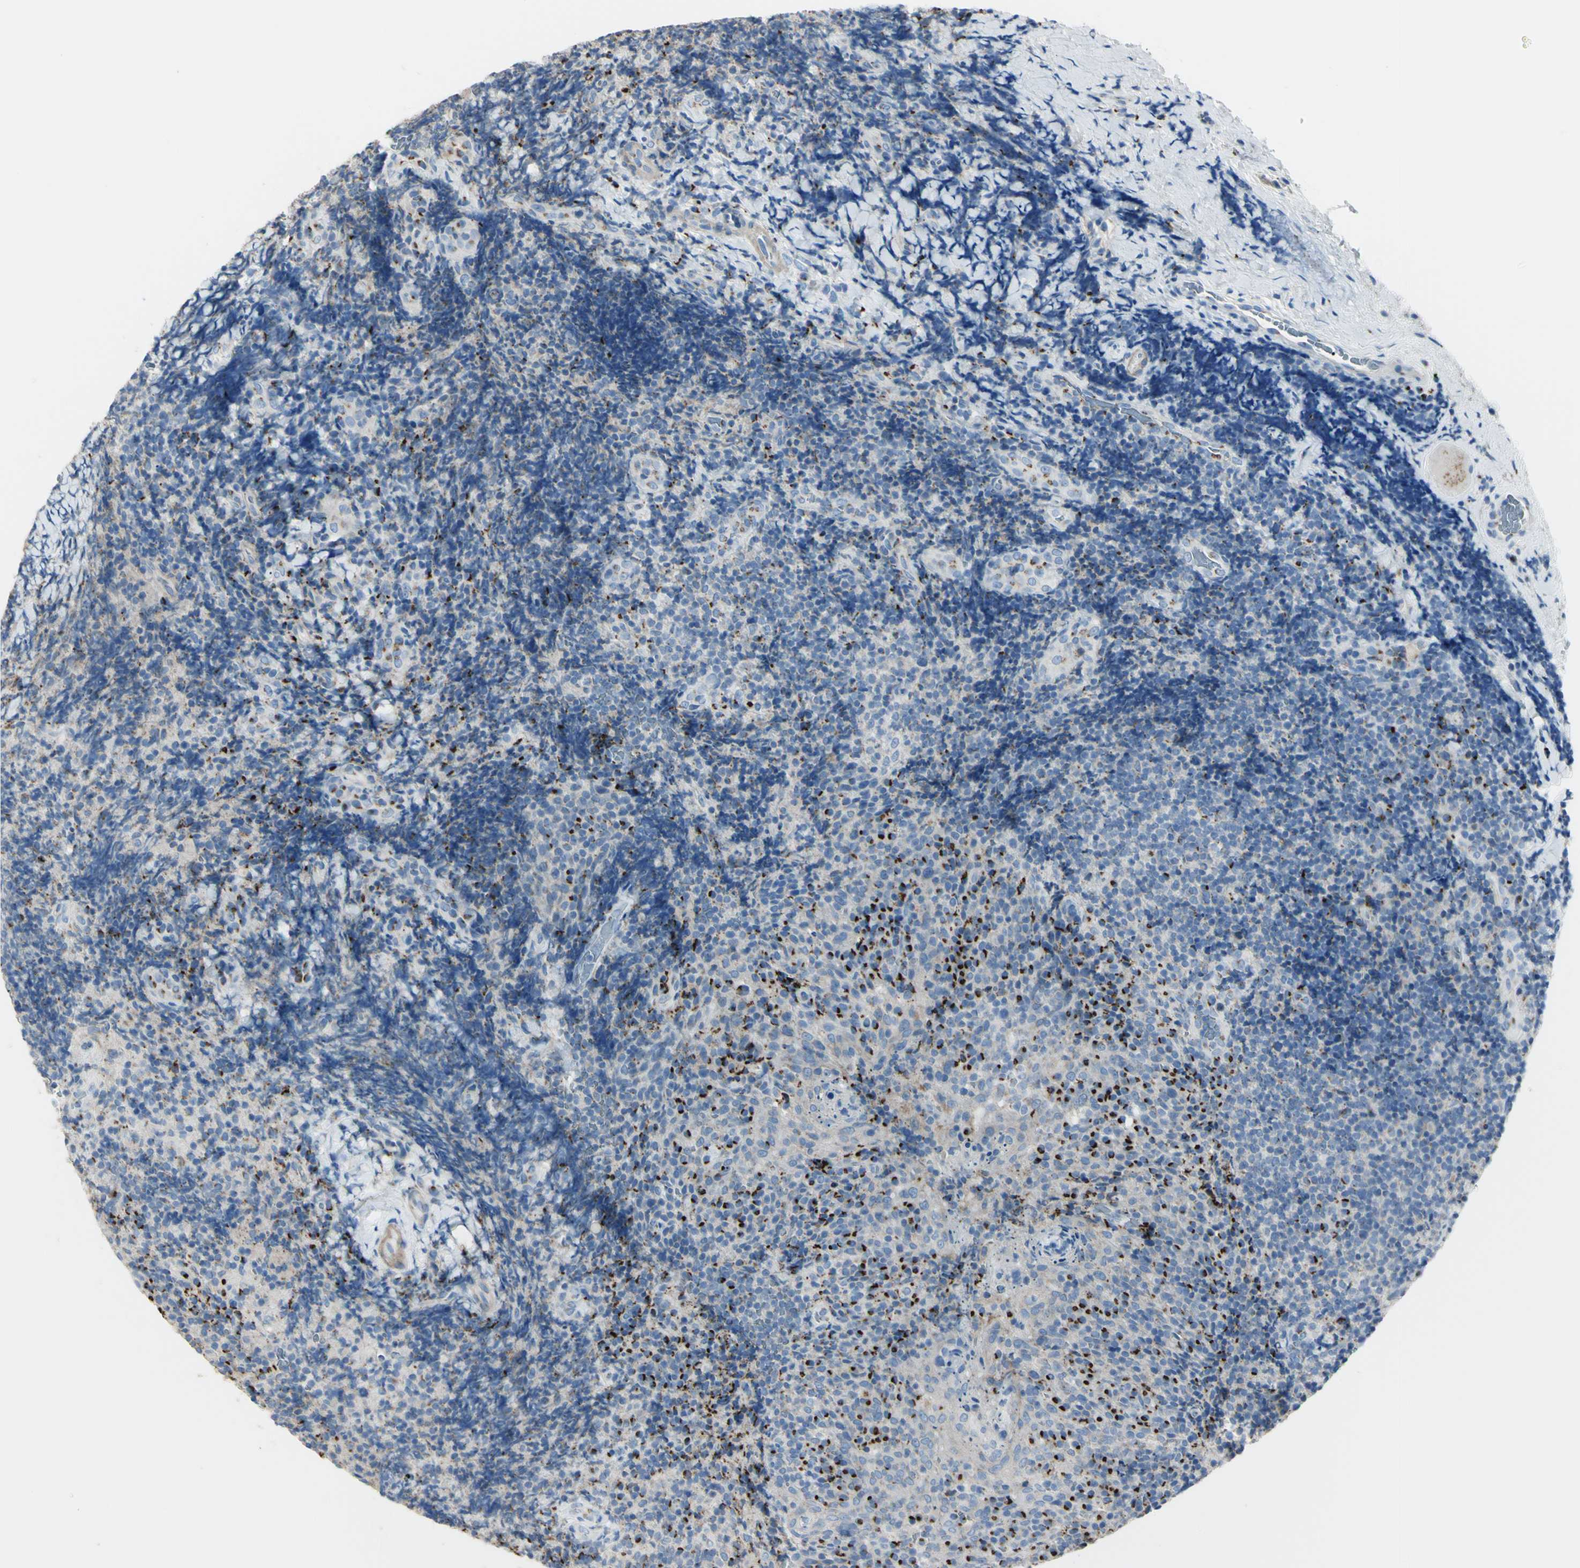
{"staining": {"intensity": "strong", "quantity": "<25%", "location": "cytoplasmic/membranous"}, "tissue": "lymphoma", "cell_type": "Tumor cells", "image_type": "cancer", "snomed": [{"axis": "morphology", "description": "Malignant lymphoma, non-Hodgkin's type, High grade"}, {"axis": "topography", "description": "Tonsil"}], "caption": "DAB (3,3'-diaminobenzidine) immunohistochemical staining of lymphoma exhibits strong cytoplasmic/membranous protein positivity in about <25% of tumor cells.", "gene": "B4GALT3", "patient": {"sex": "female", "age": 36}}